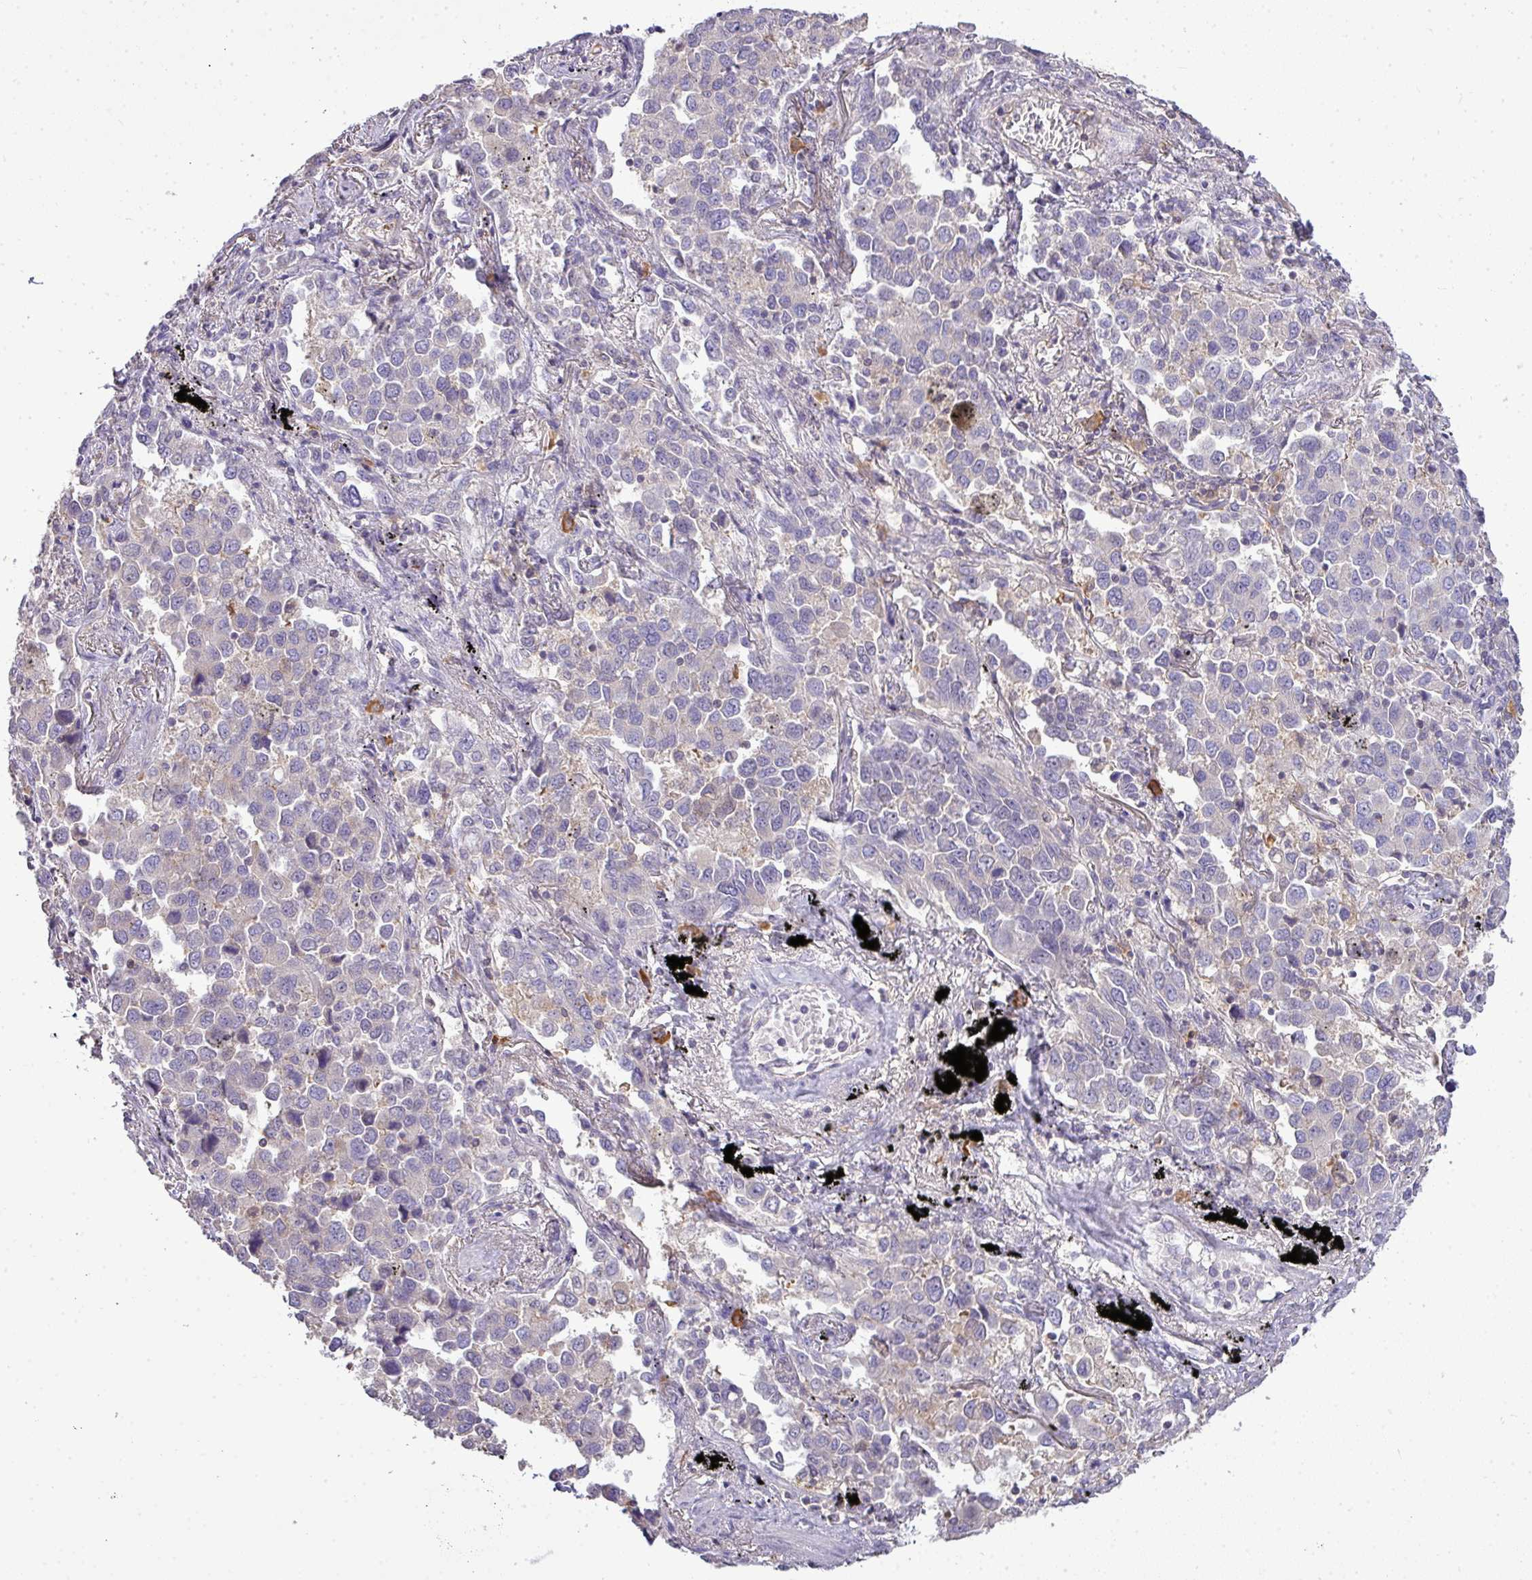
{"staining": {"intensity": "negative", "quantity": "none", "location": "none"}, "tissue": "lung cancer", "cell_type": "Tumor cells", "image_type": "cancer", "snomed": [{"axis": "morphology", "description": "Adenocarcinoma, NOS"}, {"axis": "topography", "description": "Lung"}], "caption": "This photomicrograph is of lung adenocarcinoma stained with immunohistochemistry to label a protein in brown with the nuclei are counter-stained blue. There is no positivity in tumor cells.", "gene": "STAT5A", "patient": {"sex": "male", "age": 67}}